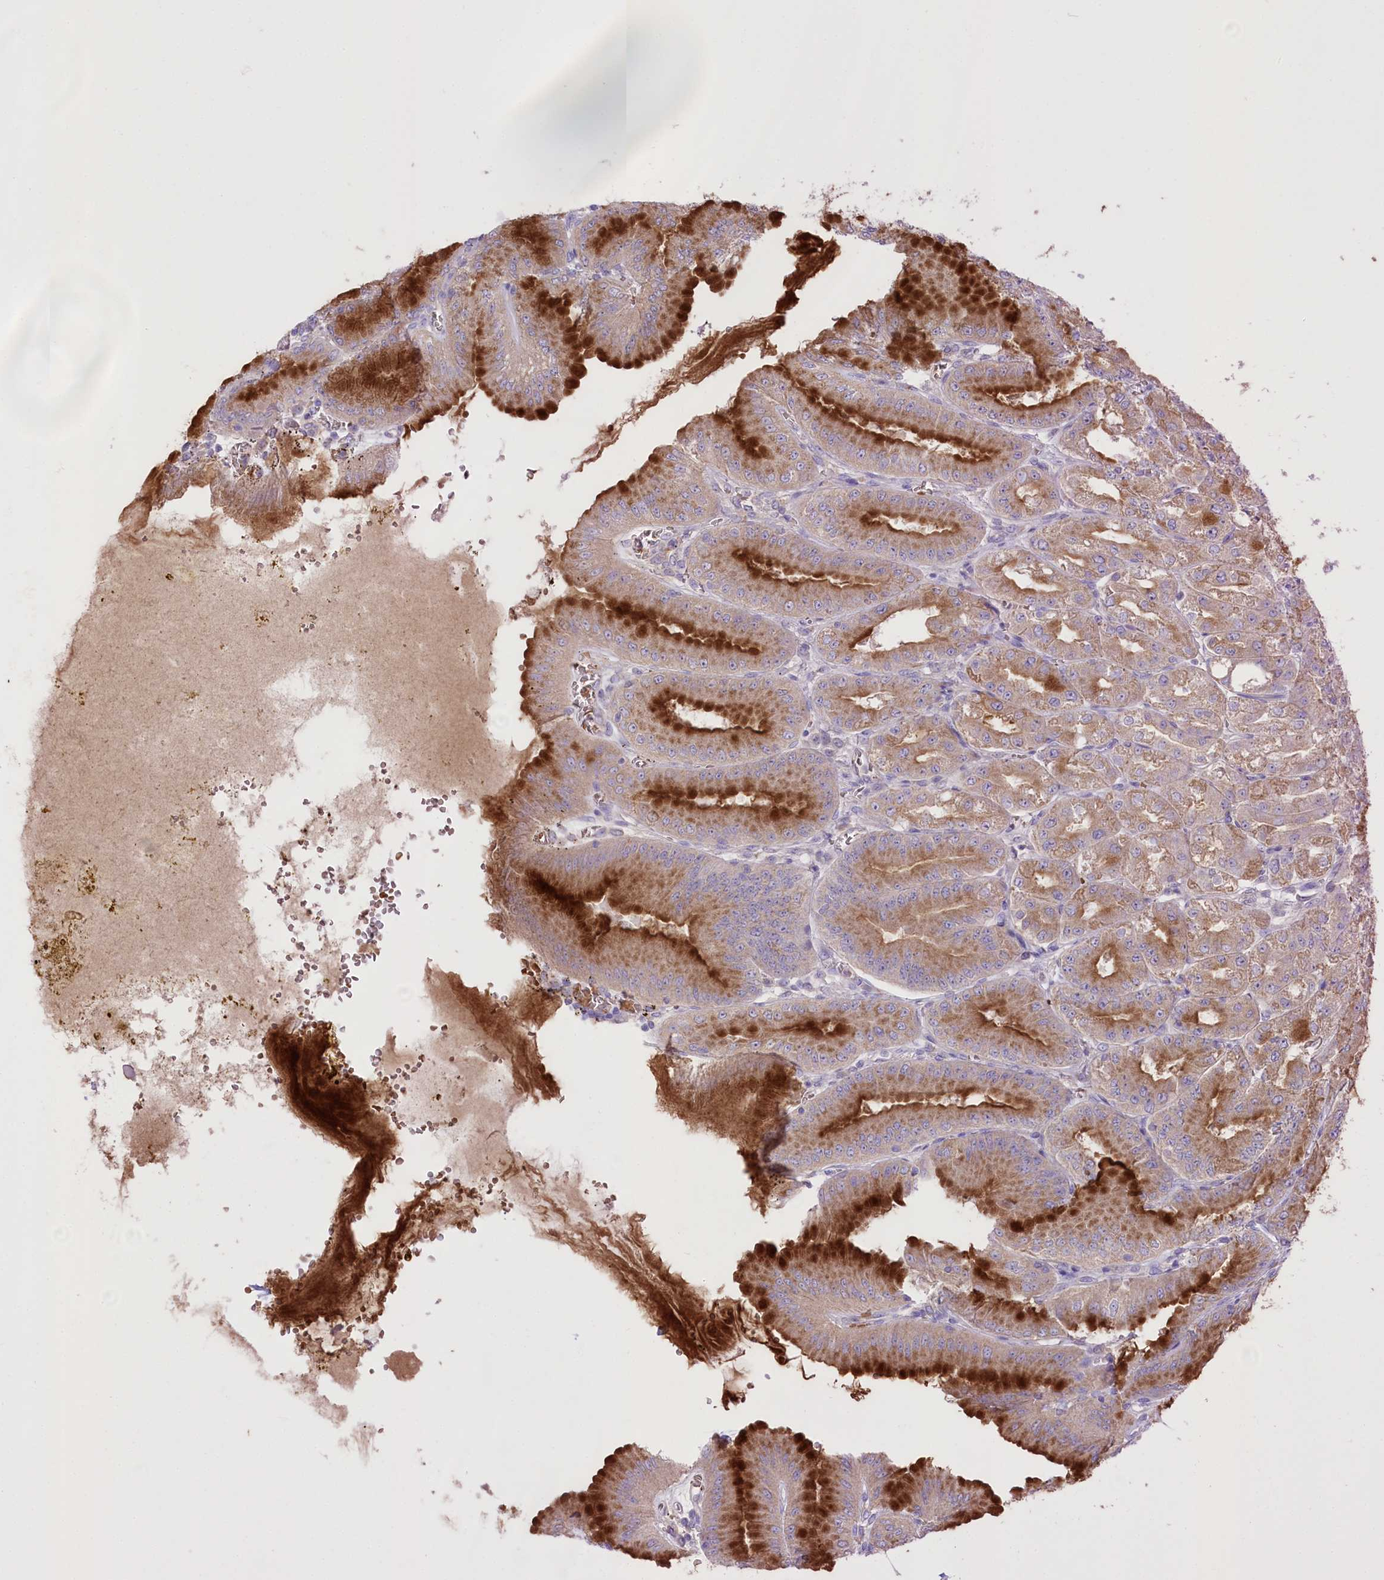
{"staining": {"intensity": "strong", "quantity": ">75%", "location": "cytoplasmic/membranous"}, "tissue": "stomach", "cell_type": "Glandular cells", "image_type": "normal", "snomed": [{"axis": "morphology", "description": "Normal tissue, NOS"}, {"axis": "topography", "description": "Stomach, upper"}, {"axis": "topography", "description": "Stomach, lower"}], "caption": "Stomach stained with DAB immunohistochemistry (IHC) shows high levels of strong cytoplasmic/membranous positivity in approximately >75% of glandular cells. The staining was performed using DAB (3,3'-diaminobenzidine), with brown indicating positive protein expression. Nuclei are stained blue with hematoxylin.", "gene": "PRSS53", "patient": {"sex": "male", "age": 71}}